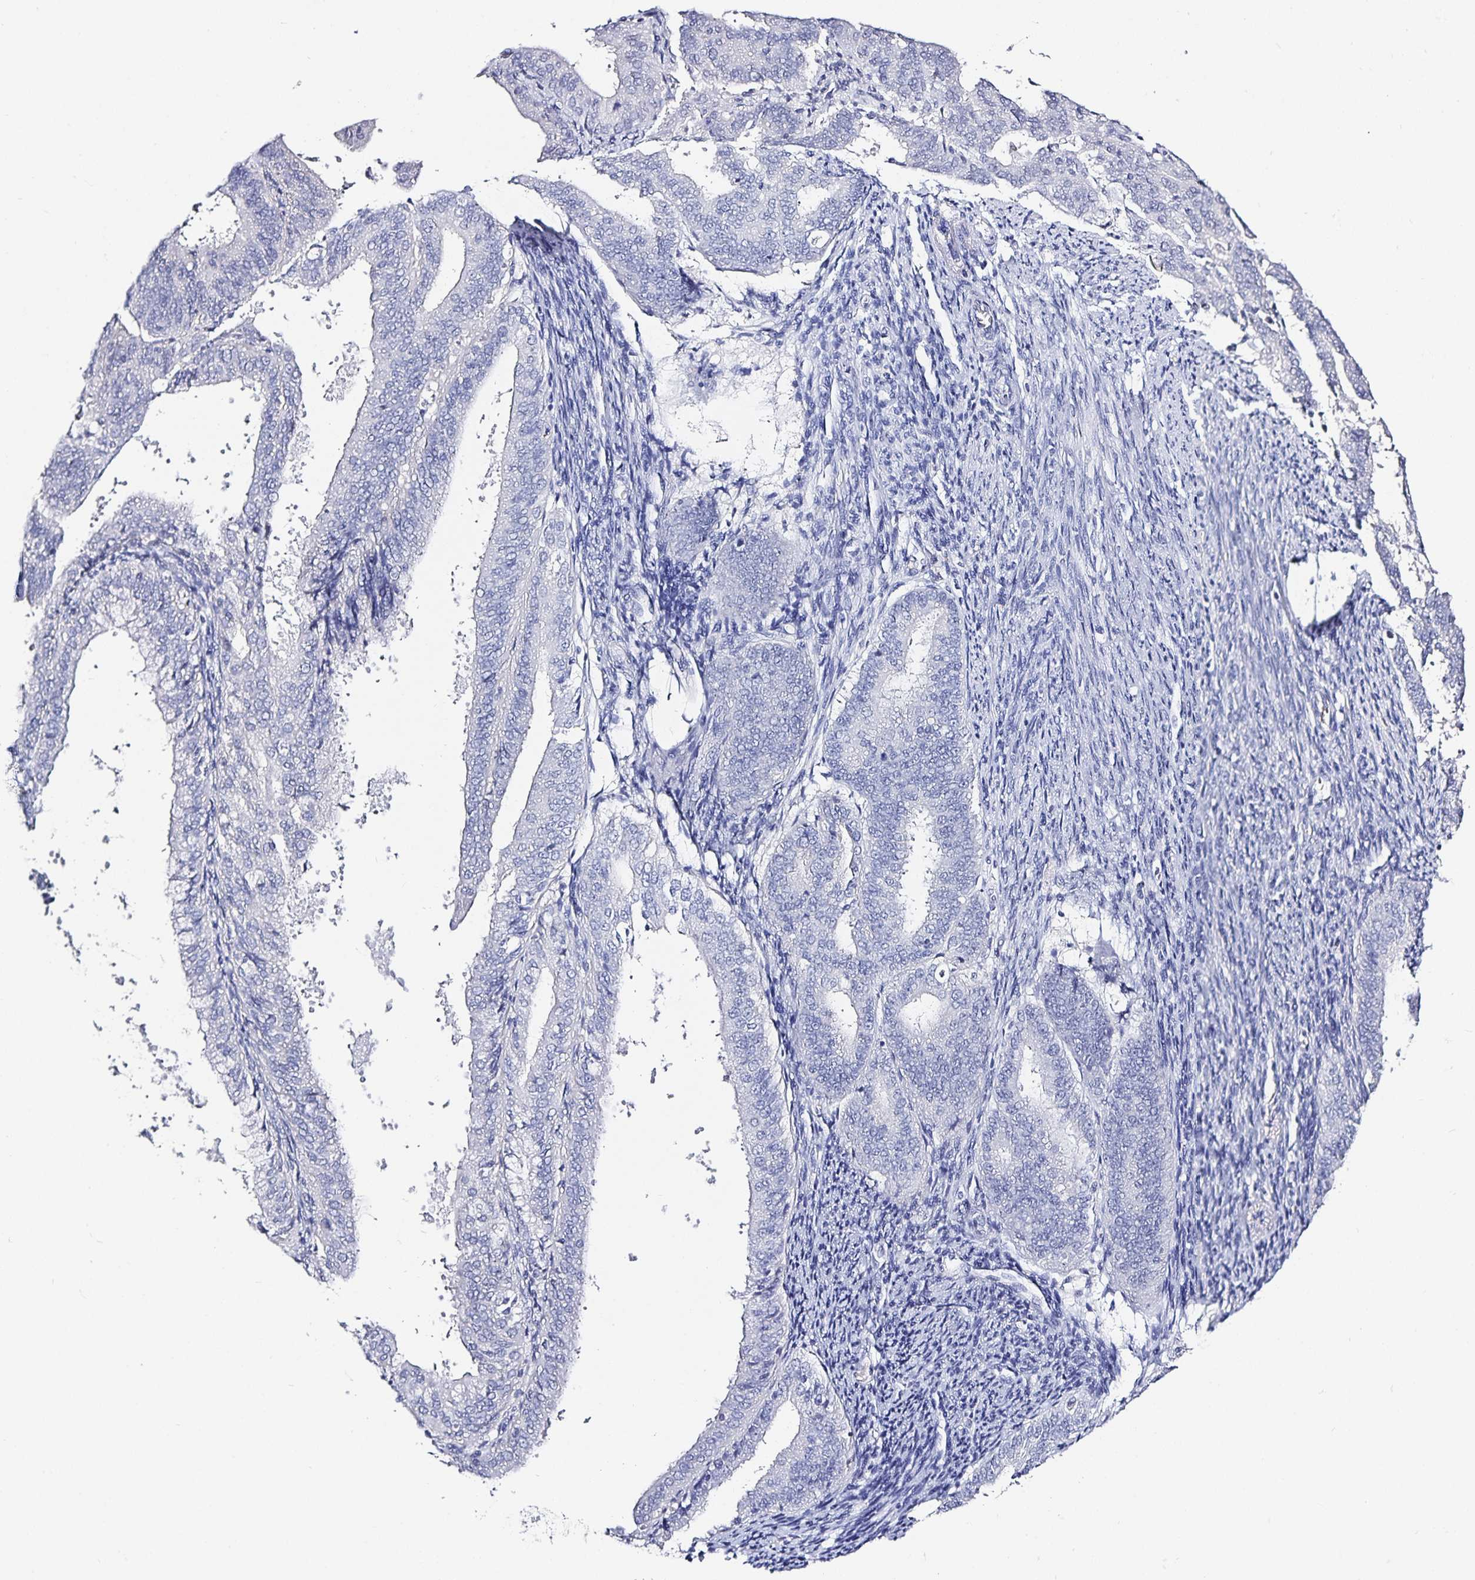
{"staining": {"intensity": "negative", "quantity": "none", "location": "none"}, "tissue": "endometrial cancer", "cell_type": "Tumor cells", "image_type": "cancer", "snomed": [{"axis": "morphology", "description": "Adenocarcinoma, NOS"}, {"axis": "topography", "description": "Endometrium"}], "caption": "A high-resolution histopathology image shows IHC staining of adenocarcinoma (endometrial), which demonstrates no significant expression in tumor cells. The staining was performed using DAB to visualize the protein expression in brown, while the nuclei were stained in blue with hematoxylin (Magnification: 20x).", "gene": "TTR", "patient": {"sex": "female", "age": 63}}